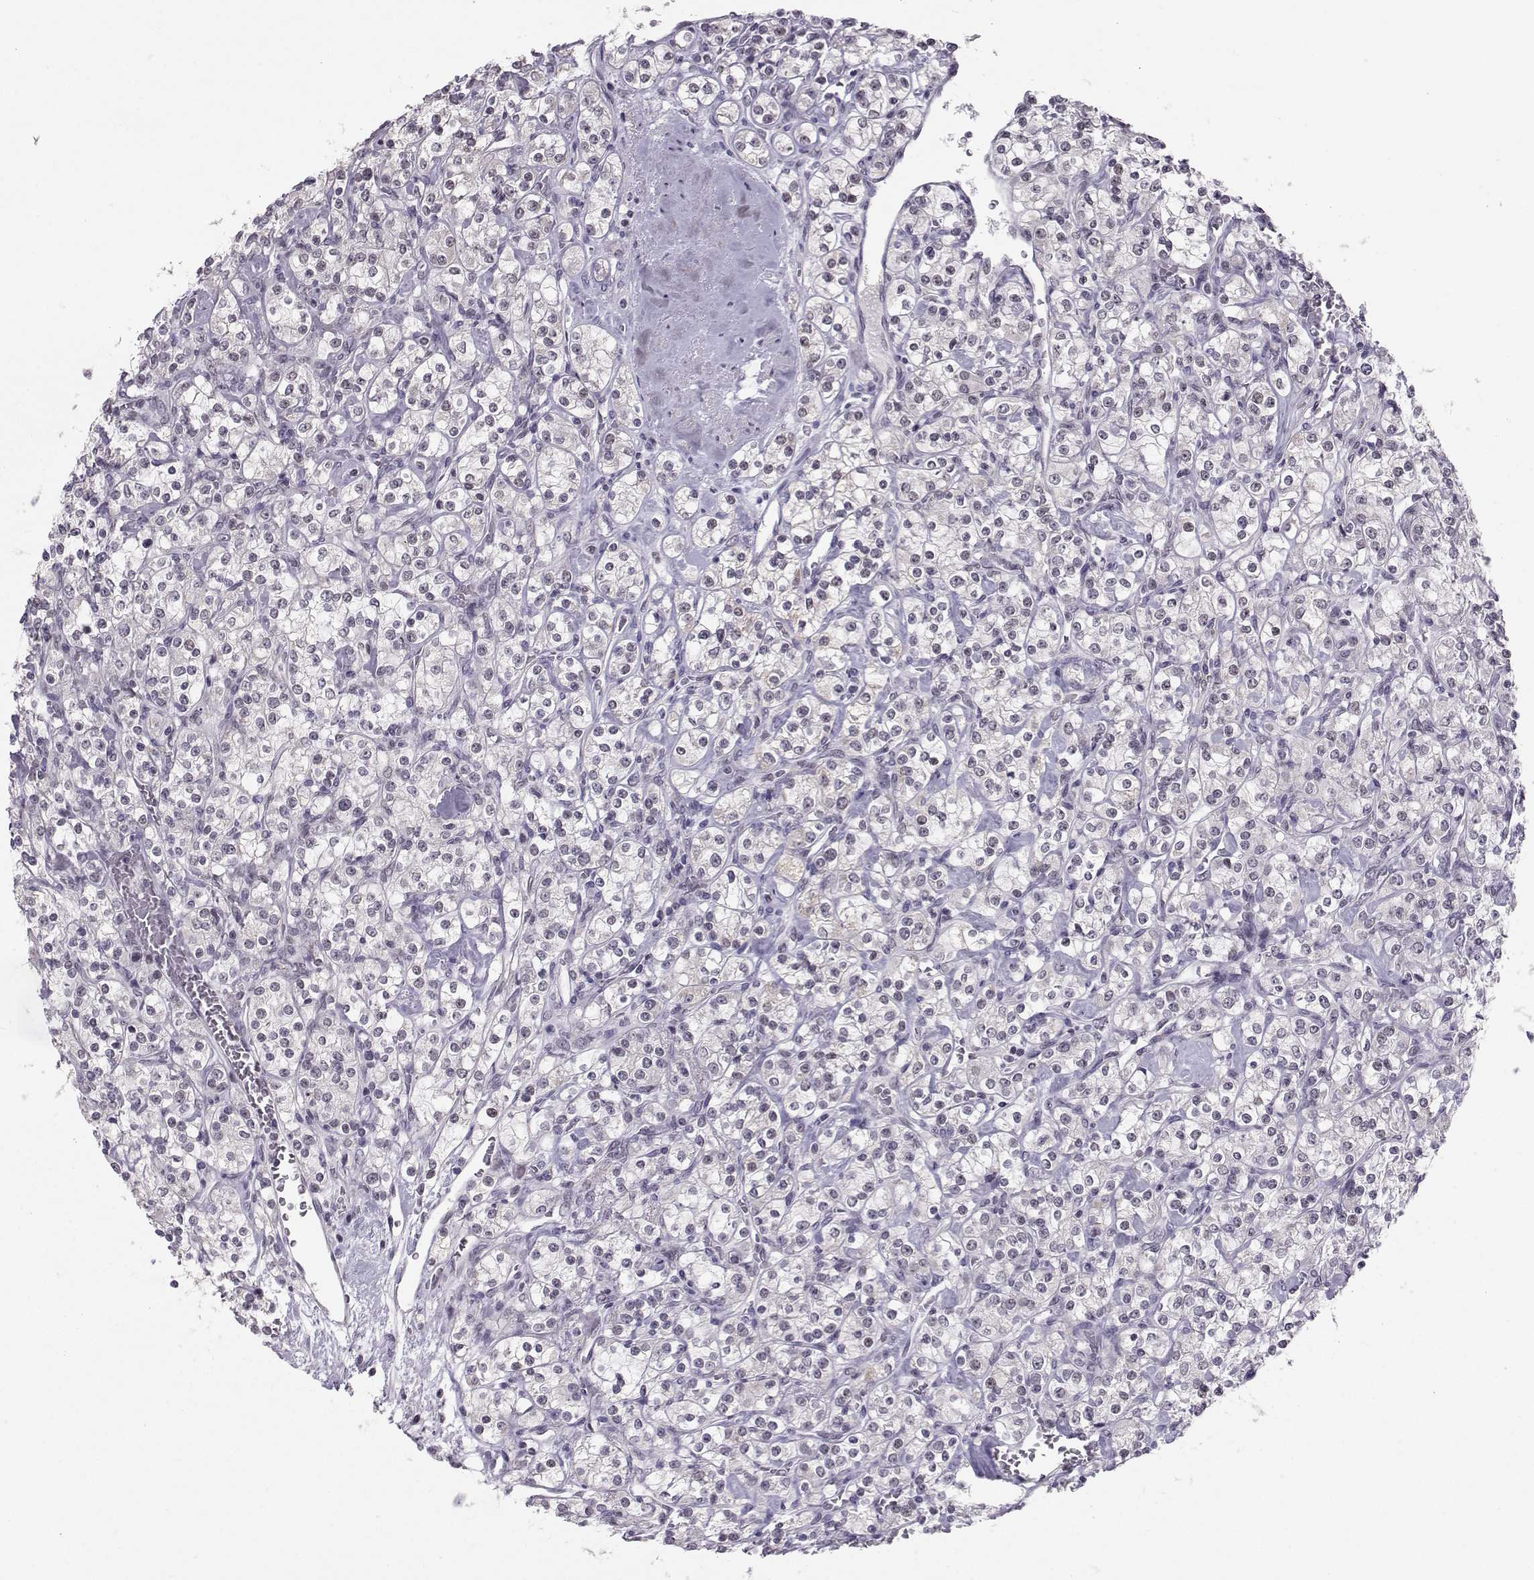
{"staining": {"intensity": "negative", "quantity": "none", "location": "none"}, "tissue": "renal cancer", "cell_type": "Tumor cells", "image_type": "cancer", "snomed": [{"axis": "morphology", "description": "Adenocarcinoma, NOS"}, {"axis": "topography", "description": "Kidney"}], "caption": "Immunohistochemical staining of renal cancer demonstrates no significant positivity in tumor cells.", "gene": "DNAAF1", "patient": {"sex": "male", "age": 77}}